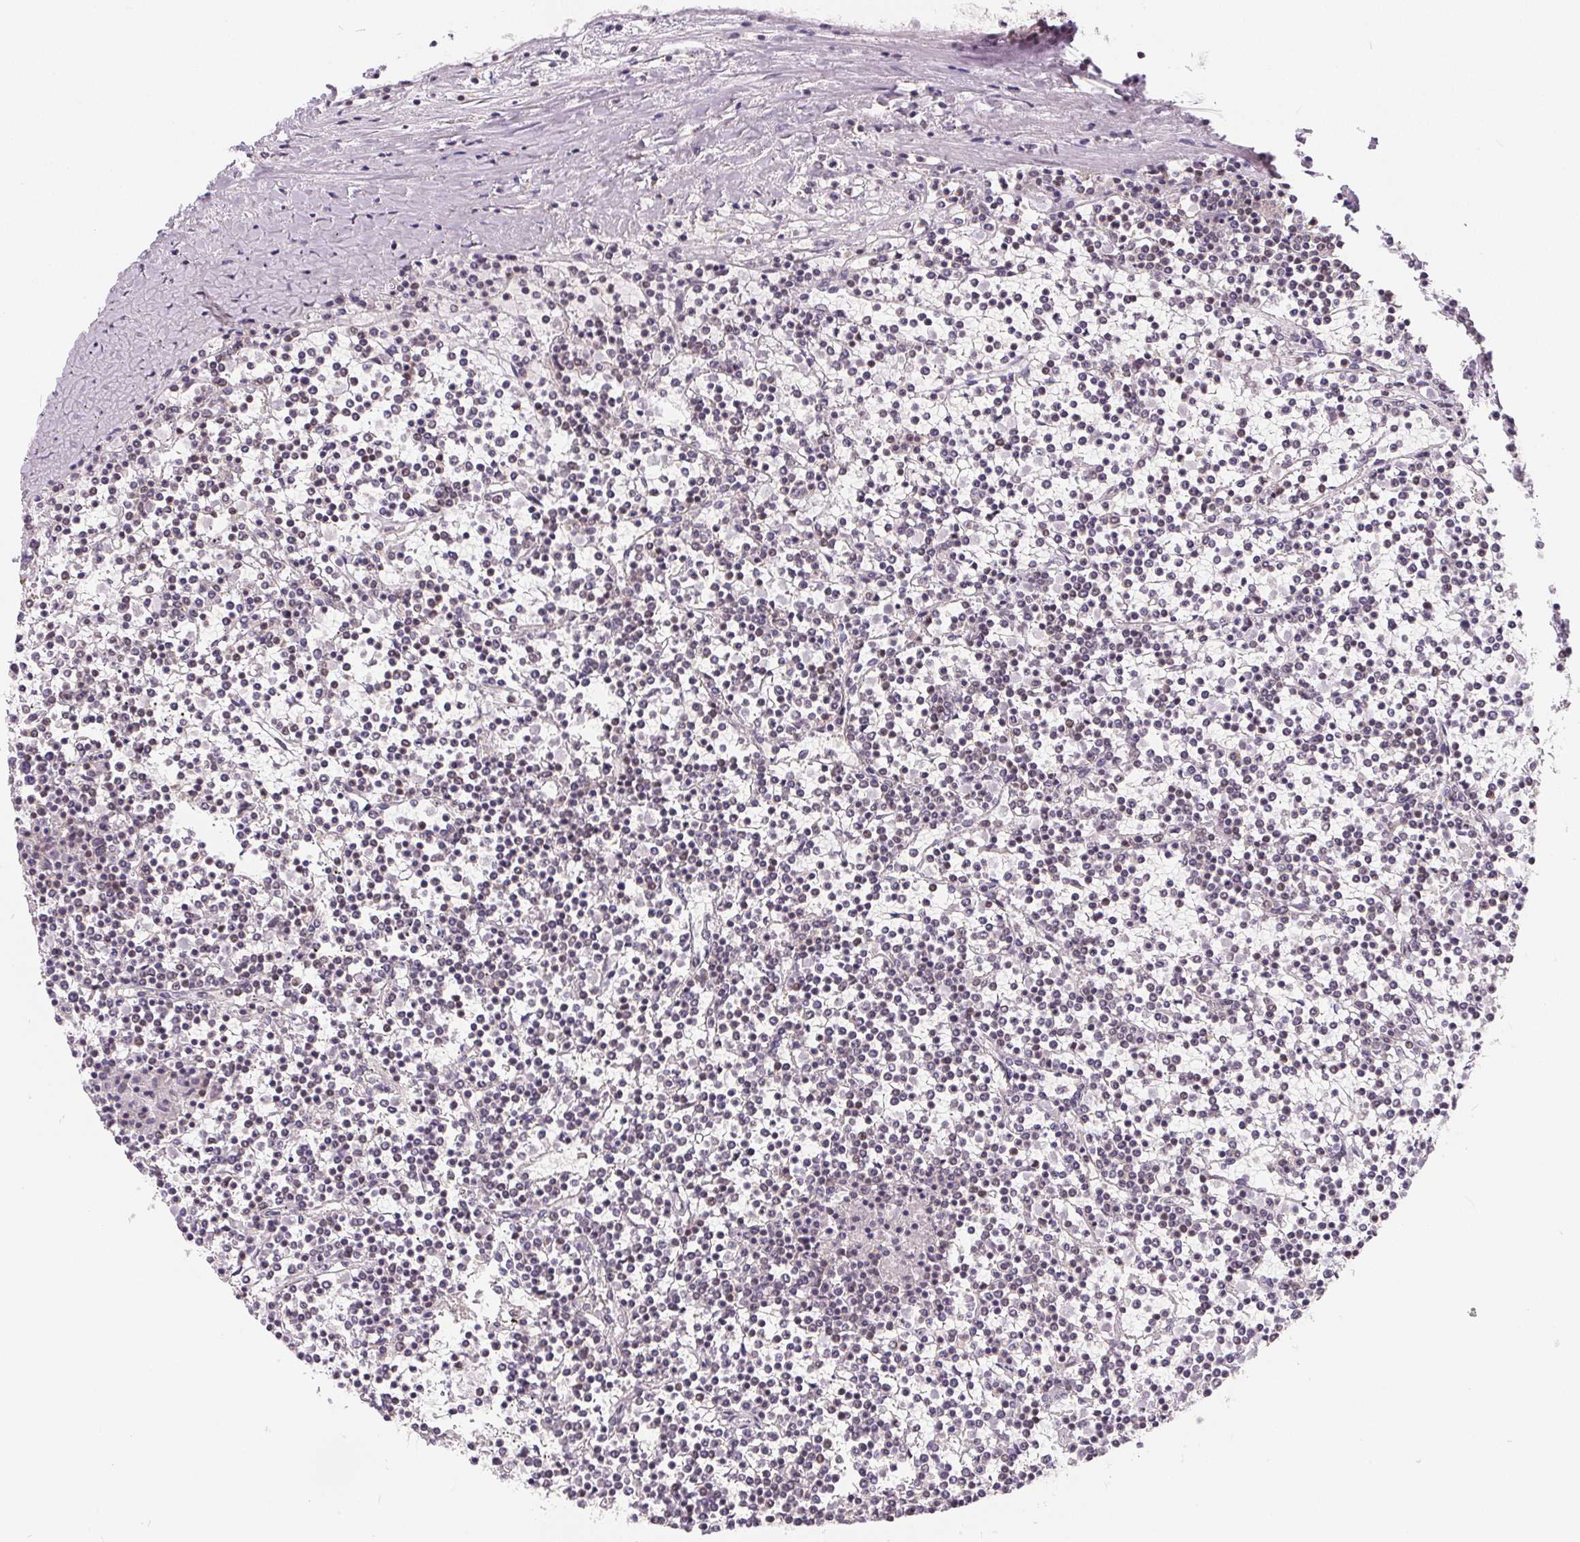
{"staining": {"intensity": "negative", "quantity": "none", "location": "none"}, "tissue": "lymphoma", "cell_type": "Tumor cells", "image_type": "cancer", "snomed": [{"axis": "morphology", "description": "Malignant lymphoma, non-Hodgkin's type, Low grade"}, {"axis": "topography", "description": "Spleen"}], "caption": "This is an immunohistochemistry photomicrograph of lymphoma. There is no positivity in tumor cells.", "gene": "TCERG1", "patient": {"sex": "female", "age": 19}}